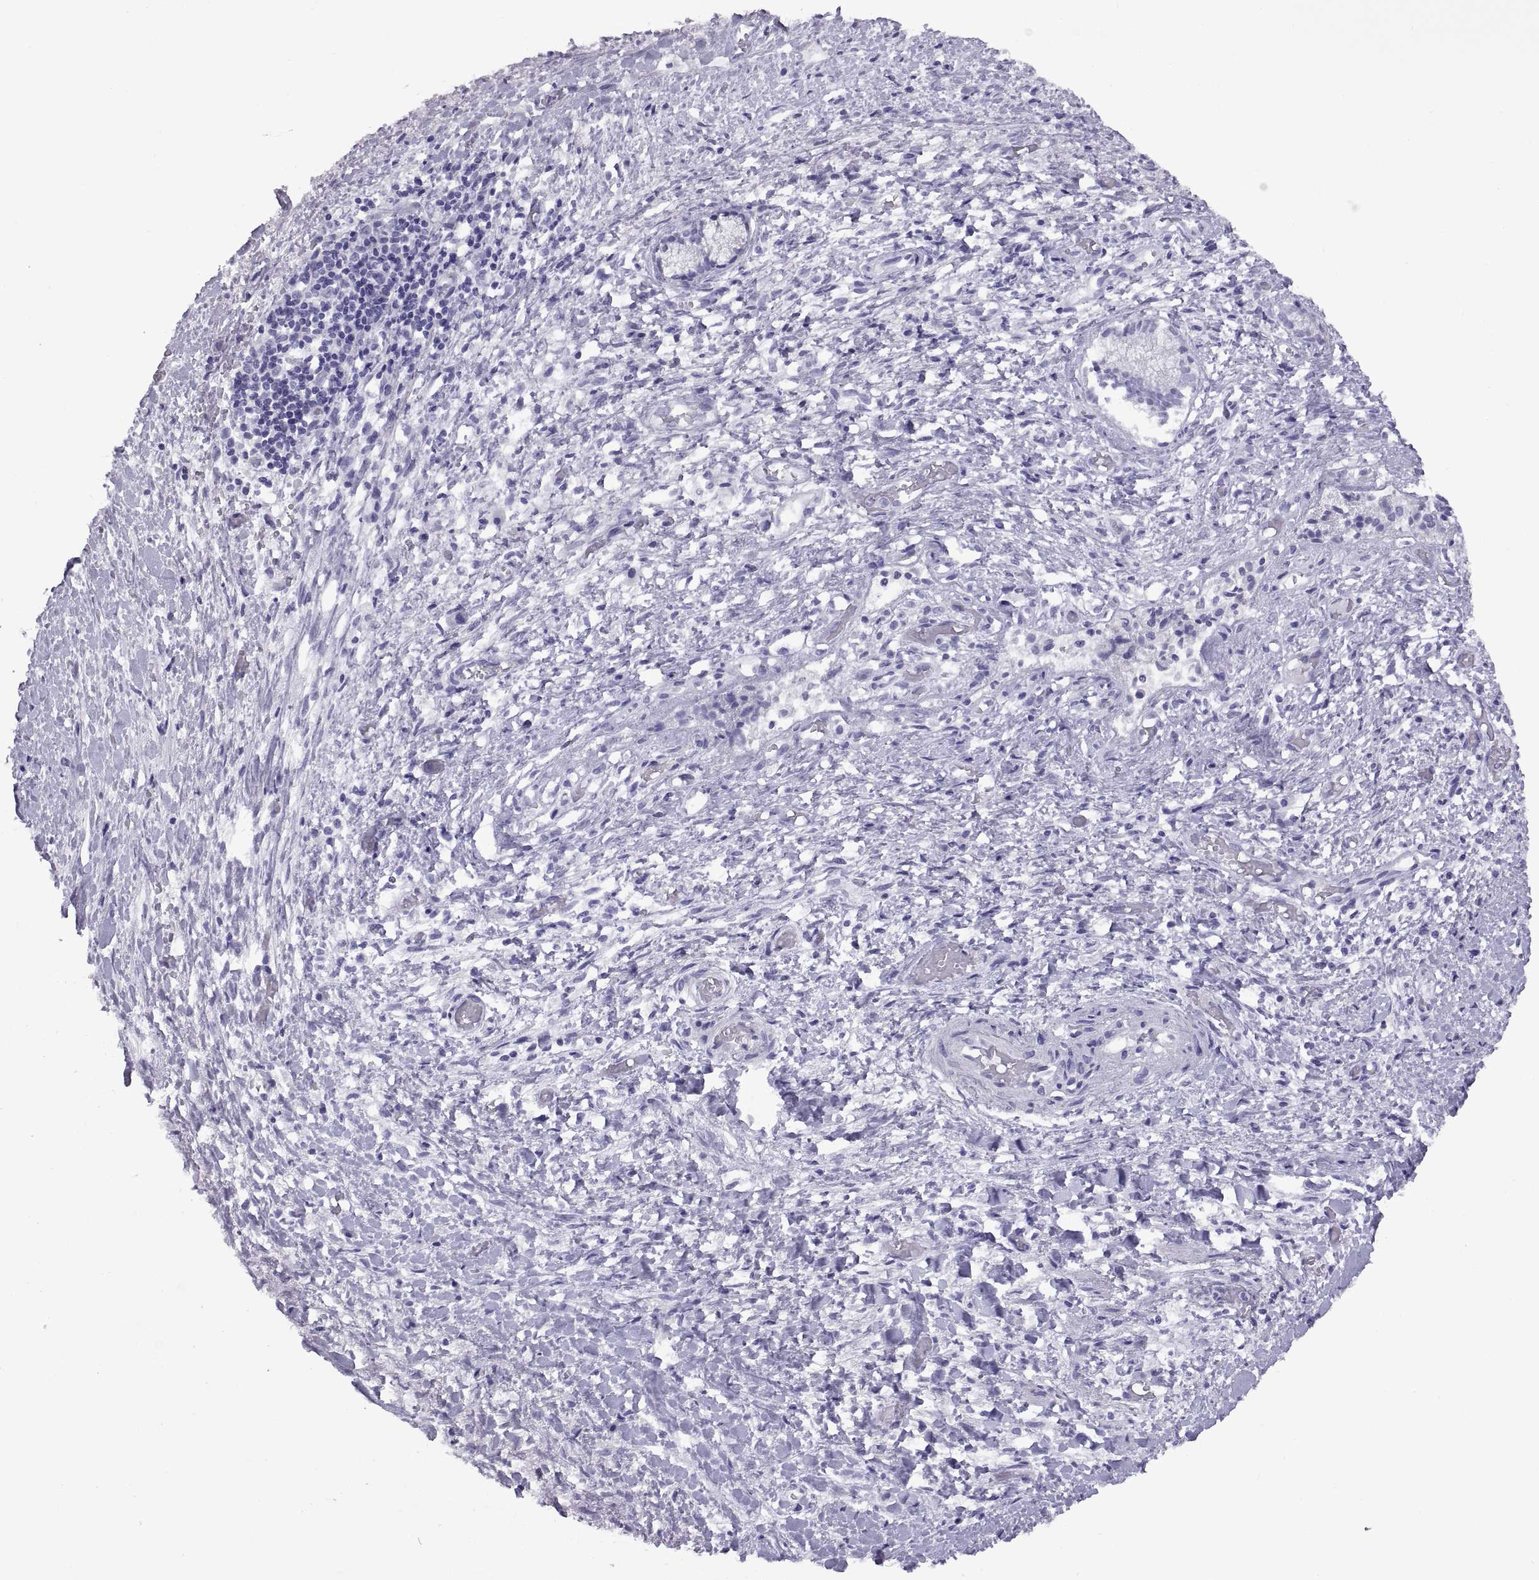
{"staining": {"intensity": "negative", "quantity": "none", "location": "none"}, "tissue": "liver cancer", "cell_type": "Tumor cells", "image_type": "cancer", "snomed": [{"axis": "morphology", "description": "Cholangiocarcinoma"}, {"axis": "topography", "description": "Liver"}], "caption": "An IHC histopathology image of liver cancer (cholangiocarcinoma) is shown. There is no staining in tumor cells of liver cancer (cholangiocarcinoma).", "gene": "RGS20", "patient": {"sex": "female", "age": 52}}